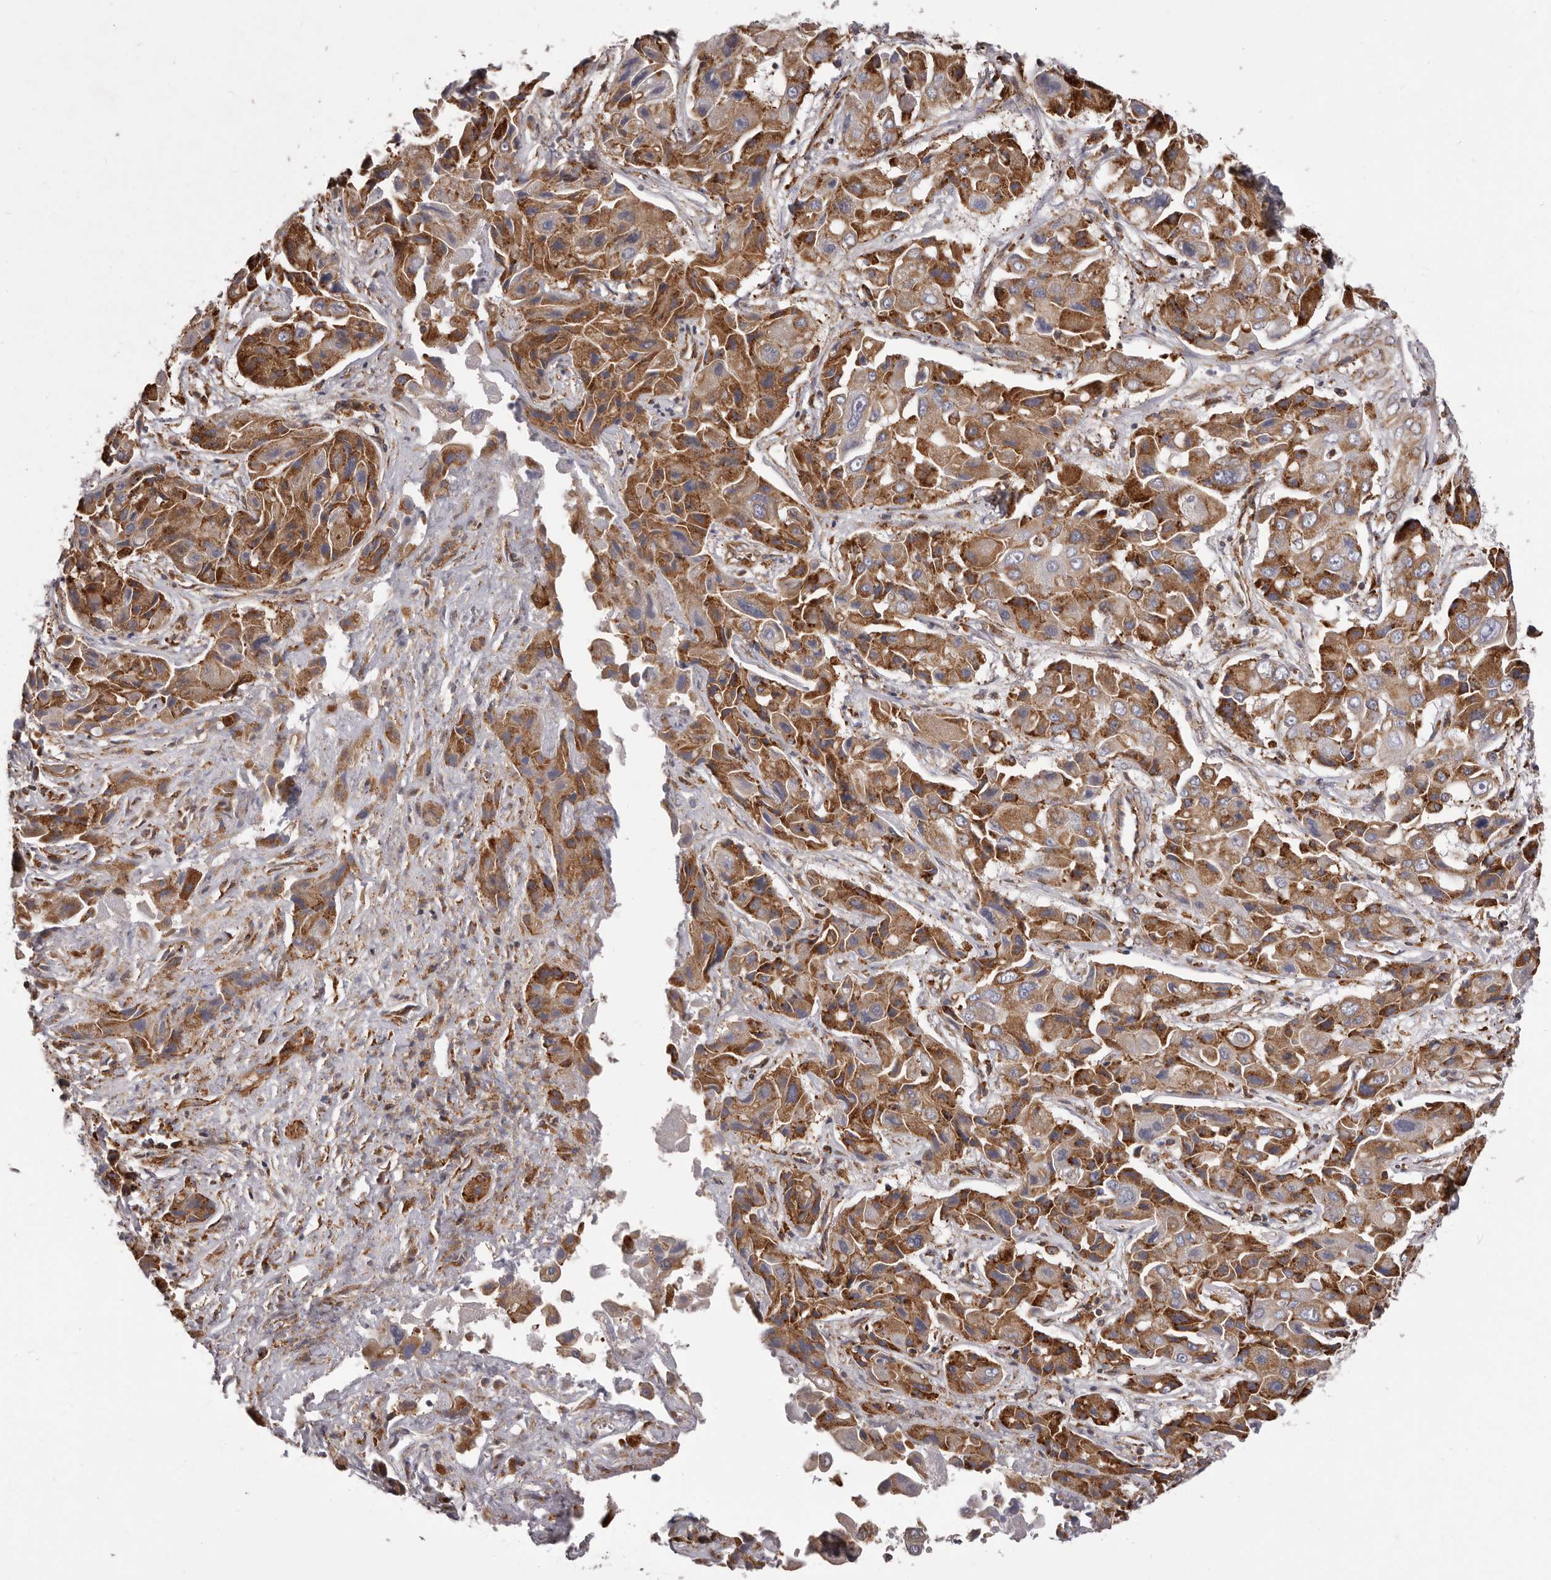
{"staining": {"intensity": "moderate", "quantity": ">75%", "location": "cytoplasmic/membranous"}, "tissue": "liver cancer", "cell_type": "Tumor cells", "image_type": "cancer", "snomed": [{"axis": "morphology", "description": "Cholangiocarcinoma"}, {"axis": "topography", "description": "Liver"}], "caption": "IHC micrograph of liver cholangiocarcinoma stained for a protein (brown), which exhibits medium levels of moderate cytoplasmic/membranous staining in approximately >75% of tumor cells.", "gene": "ALPK1", "patient": {"sex": "male", "age": 67}}